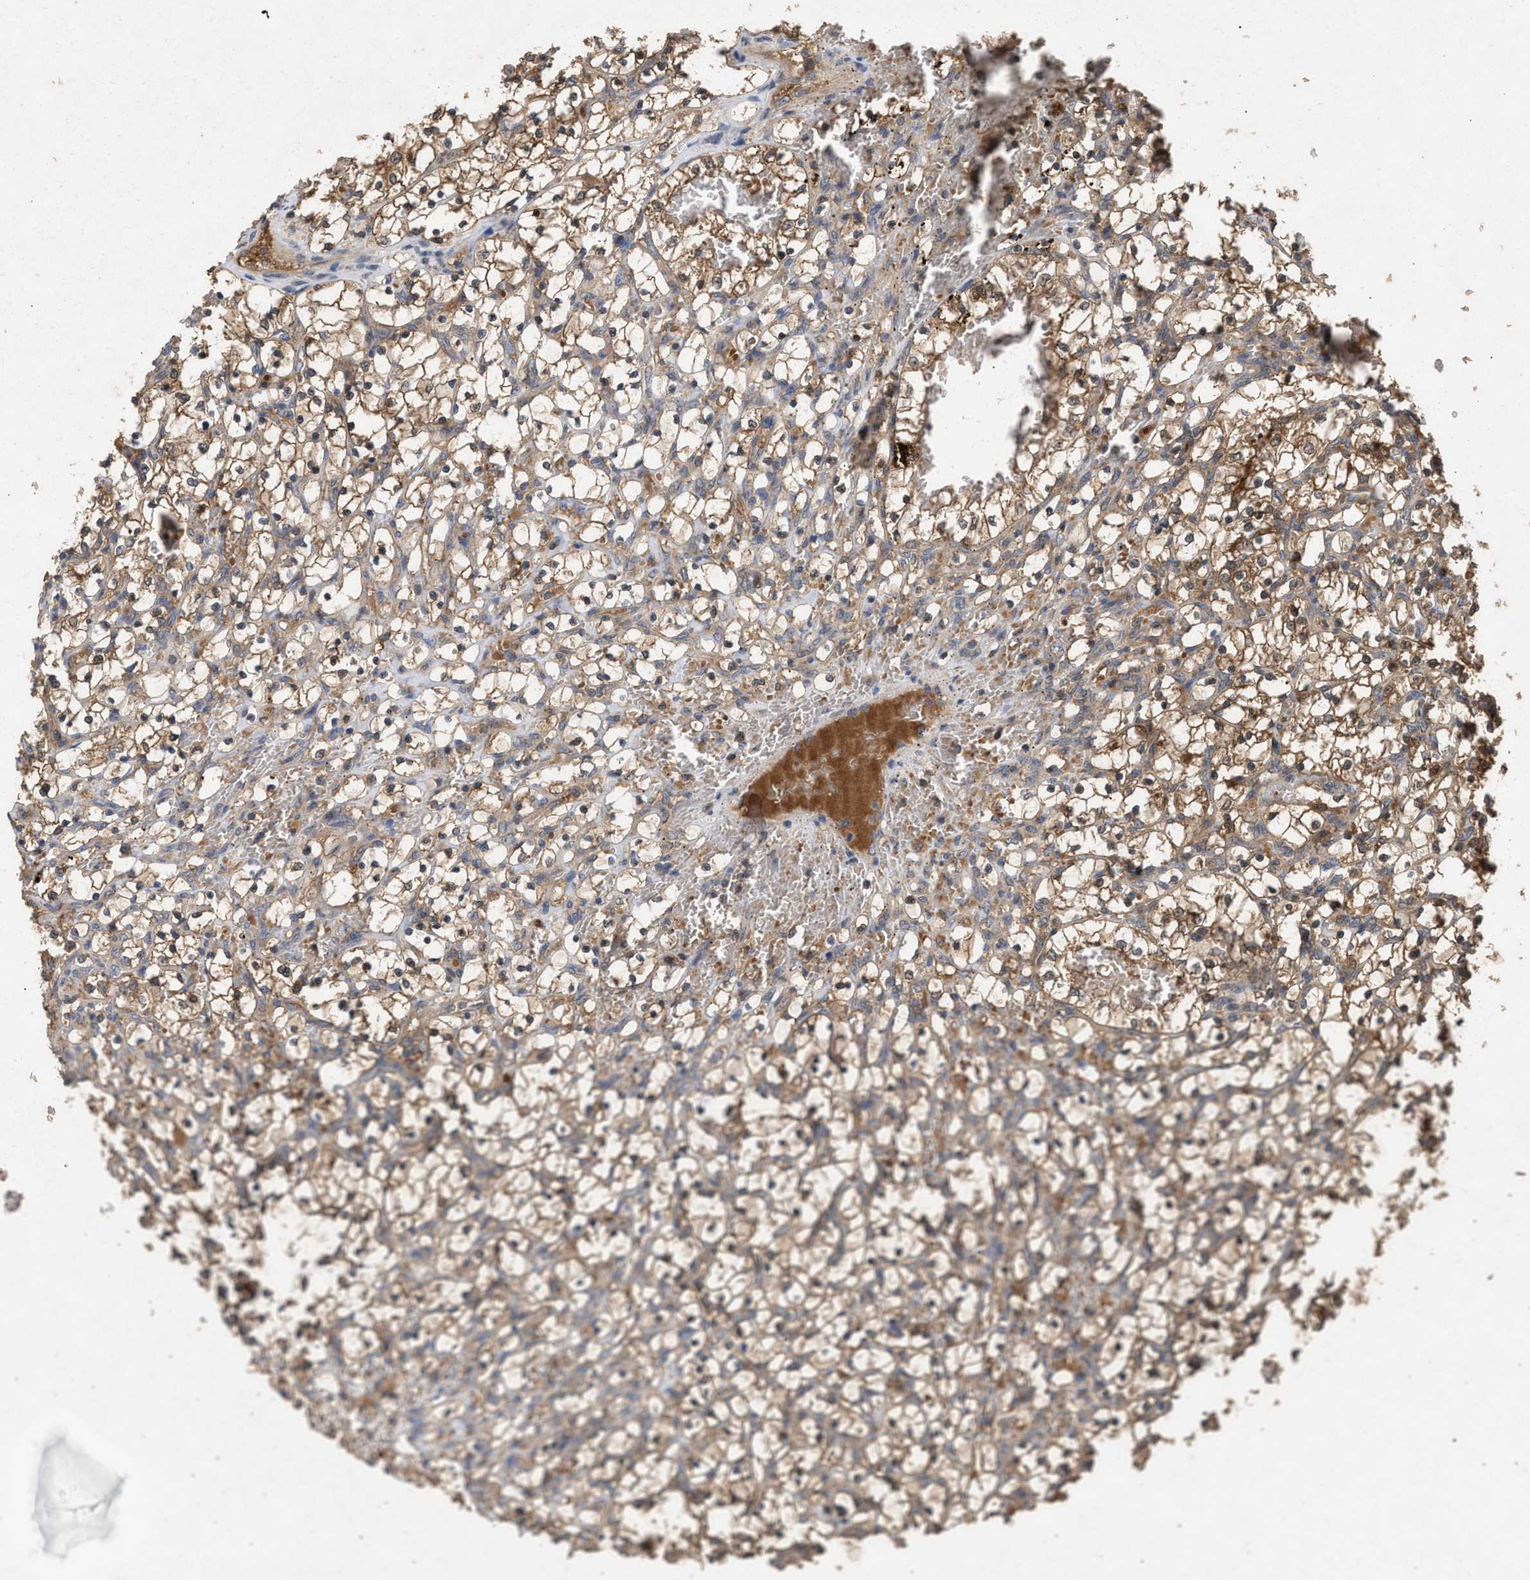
{"staining": {"intensity": "moderate", "quantity": ">75%", "location": "cytoplasmic/membranous"}, "tissue": "renal cancer", "cell_type": "Tumor cells", "image_type": "cancer", "snomed": [{"axis": "morphology", "description": "Adenocarcinoma, NOS"}, {"axis": "topography", "description": "Kidney"}], "caption": "Moderate cytoplasmic/membranous staining is identified in about >75% of tumor cells in renal cancer (adenocarcinoma).", "gene": "FITM1", "patient": {"sex": "female", "age": 69}}